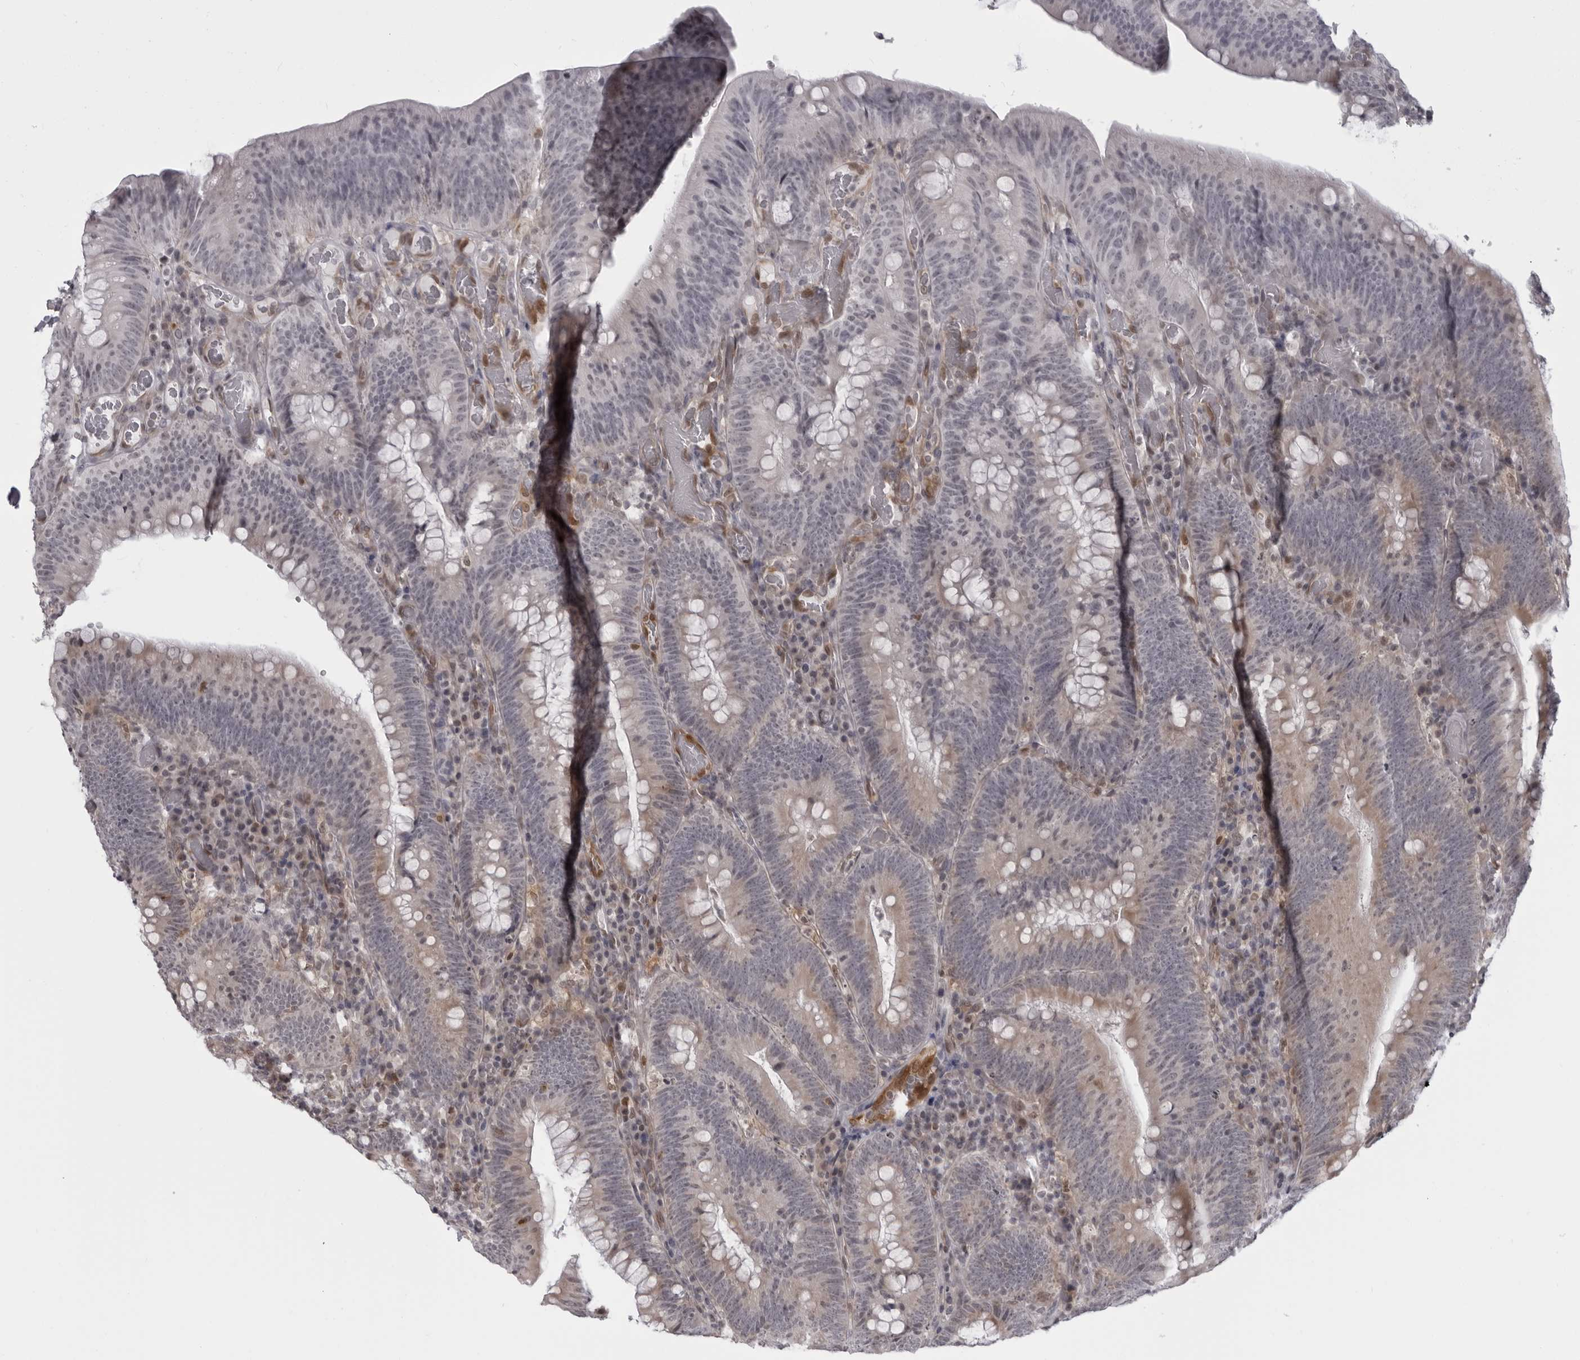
{"staining": {"intensity": "weak", "quantity": "25%-75%", "location": "cytoplasmic/membranous"}, "tissue": "colorectal cancer", "cell_type": "Tumor cells", "image_type": "cancer", "snomed": [{"axis": "morphology", "description": "Normal tissue, NOS"}, {"axis": "topography", "description": "Colon"}], "caption": "The image shows staining of colorectal cancer, revealing weak cytoplasmic/membranous protein staining (brown color) within tumor cells. The staining was performed using DAB, with brown indicating positive protein expression. Nuclei are stained blue with hematoxylin.", "gene": "MAPK12", "patient": {"sex": "female", "age": 82}}